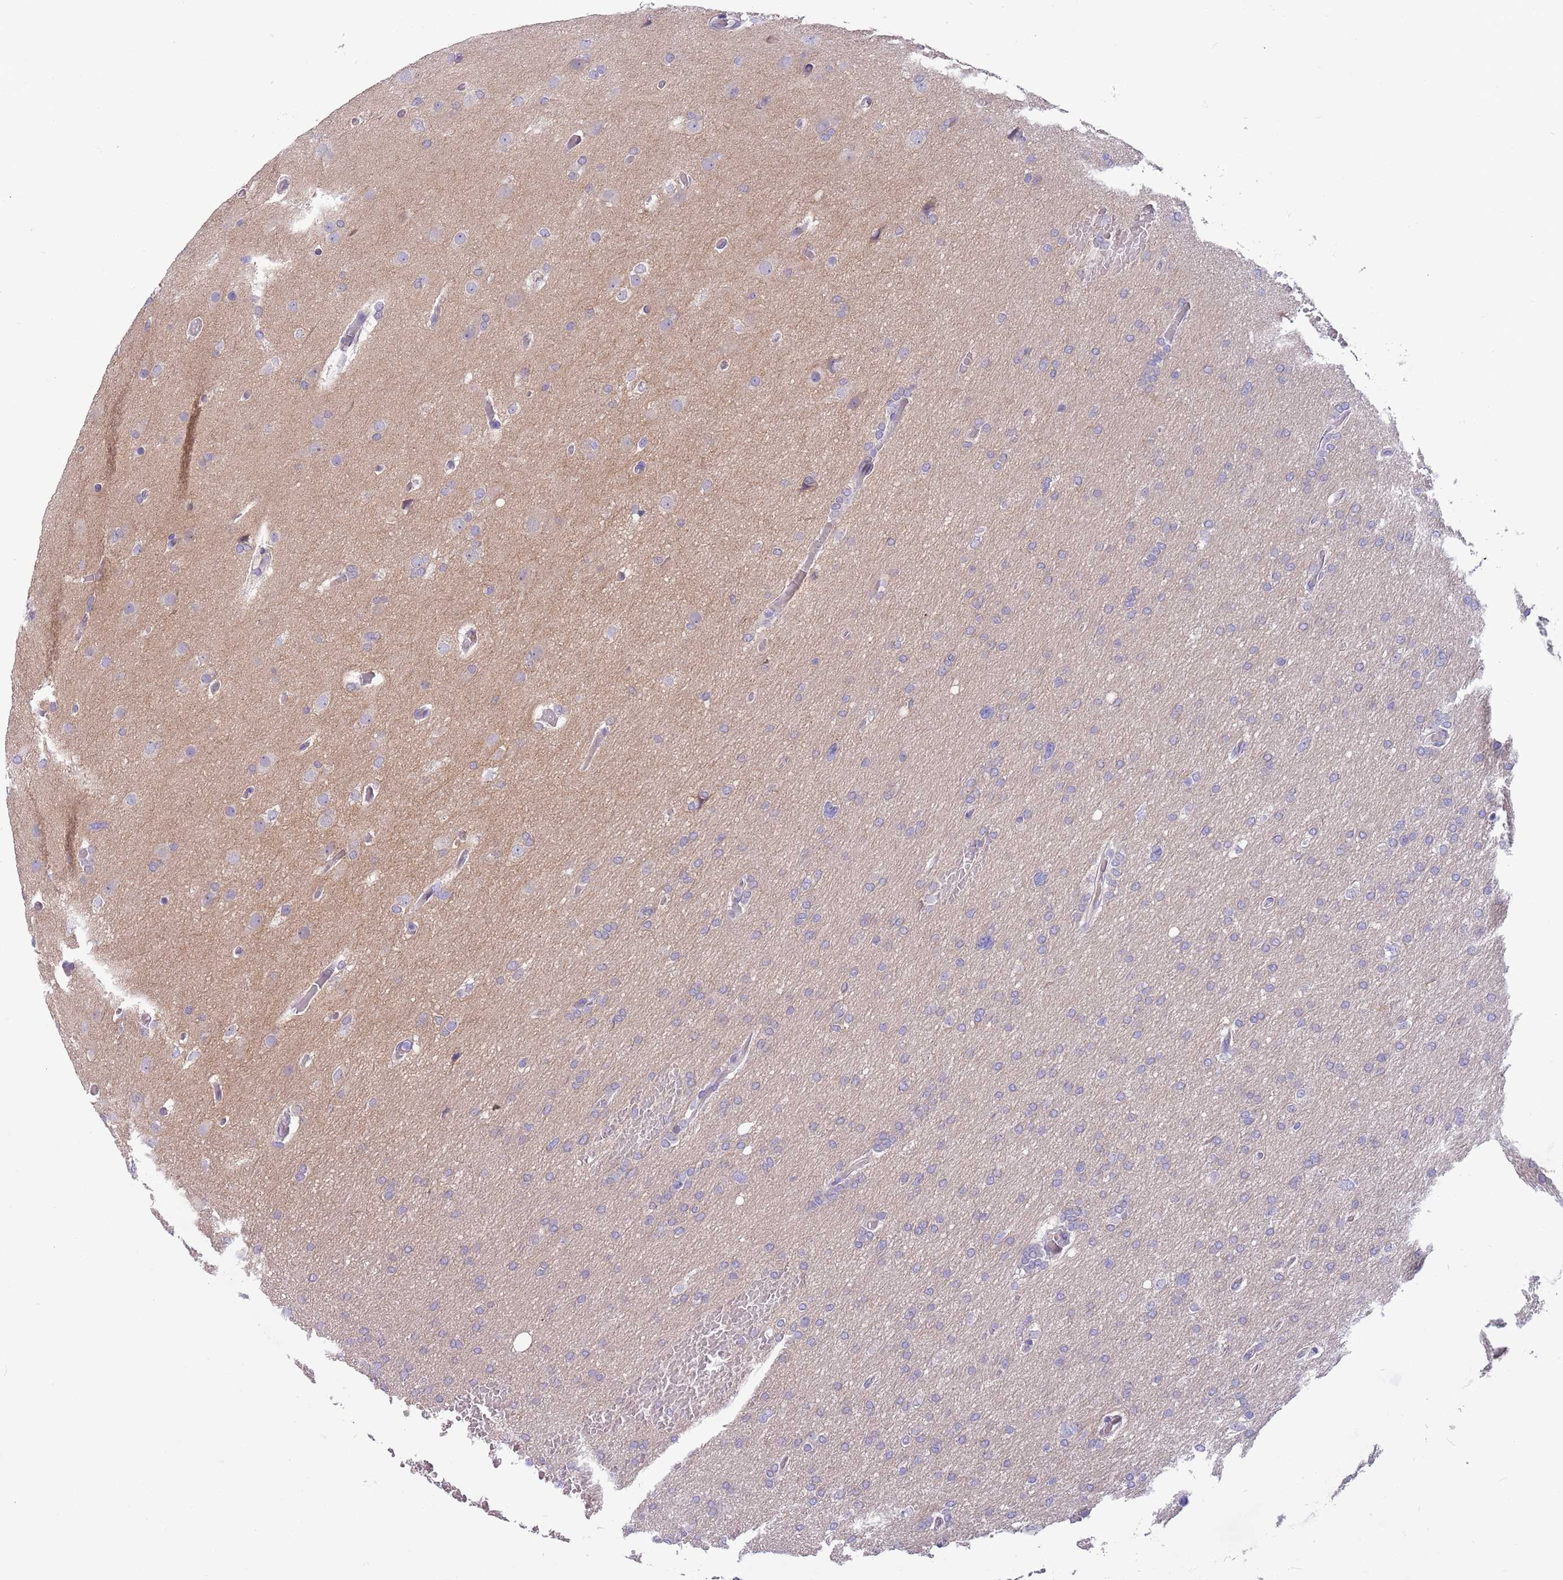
{"staining": {"intensity": "negative", "quantity": "none", "location": "none"}, "tissue": "glioma", "cell_type": "Tumor cells", "image_type": "cancer", "snomed": [{"axis": "morphology", "description": "Glioma, malignant, High grade"}, {"axis": "topography", "description": "Cerebral cortex"}], "caption": "Protein analysis of malignant glioma (high-grade) demonstrates no significant staining in tumor cells. The staining was performed using DAB to visualize the protein expression in brown, while the nuclei were stained in blue with hematoxylin (Magnification: 20x).", "gene": "DDHD1", "patient": {"sex": "female", "age": 36}}